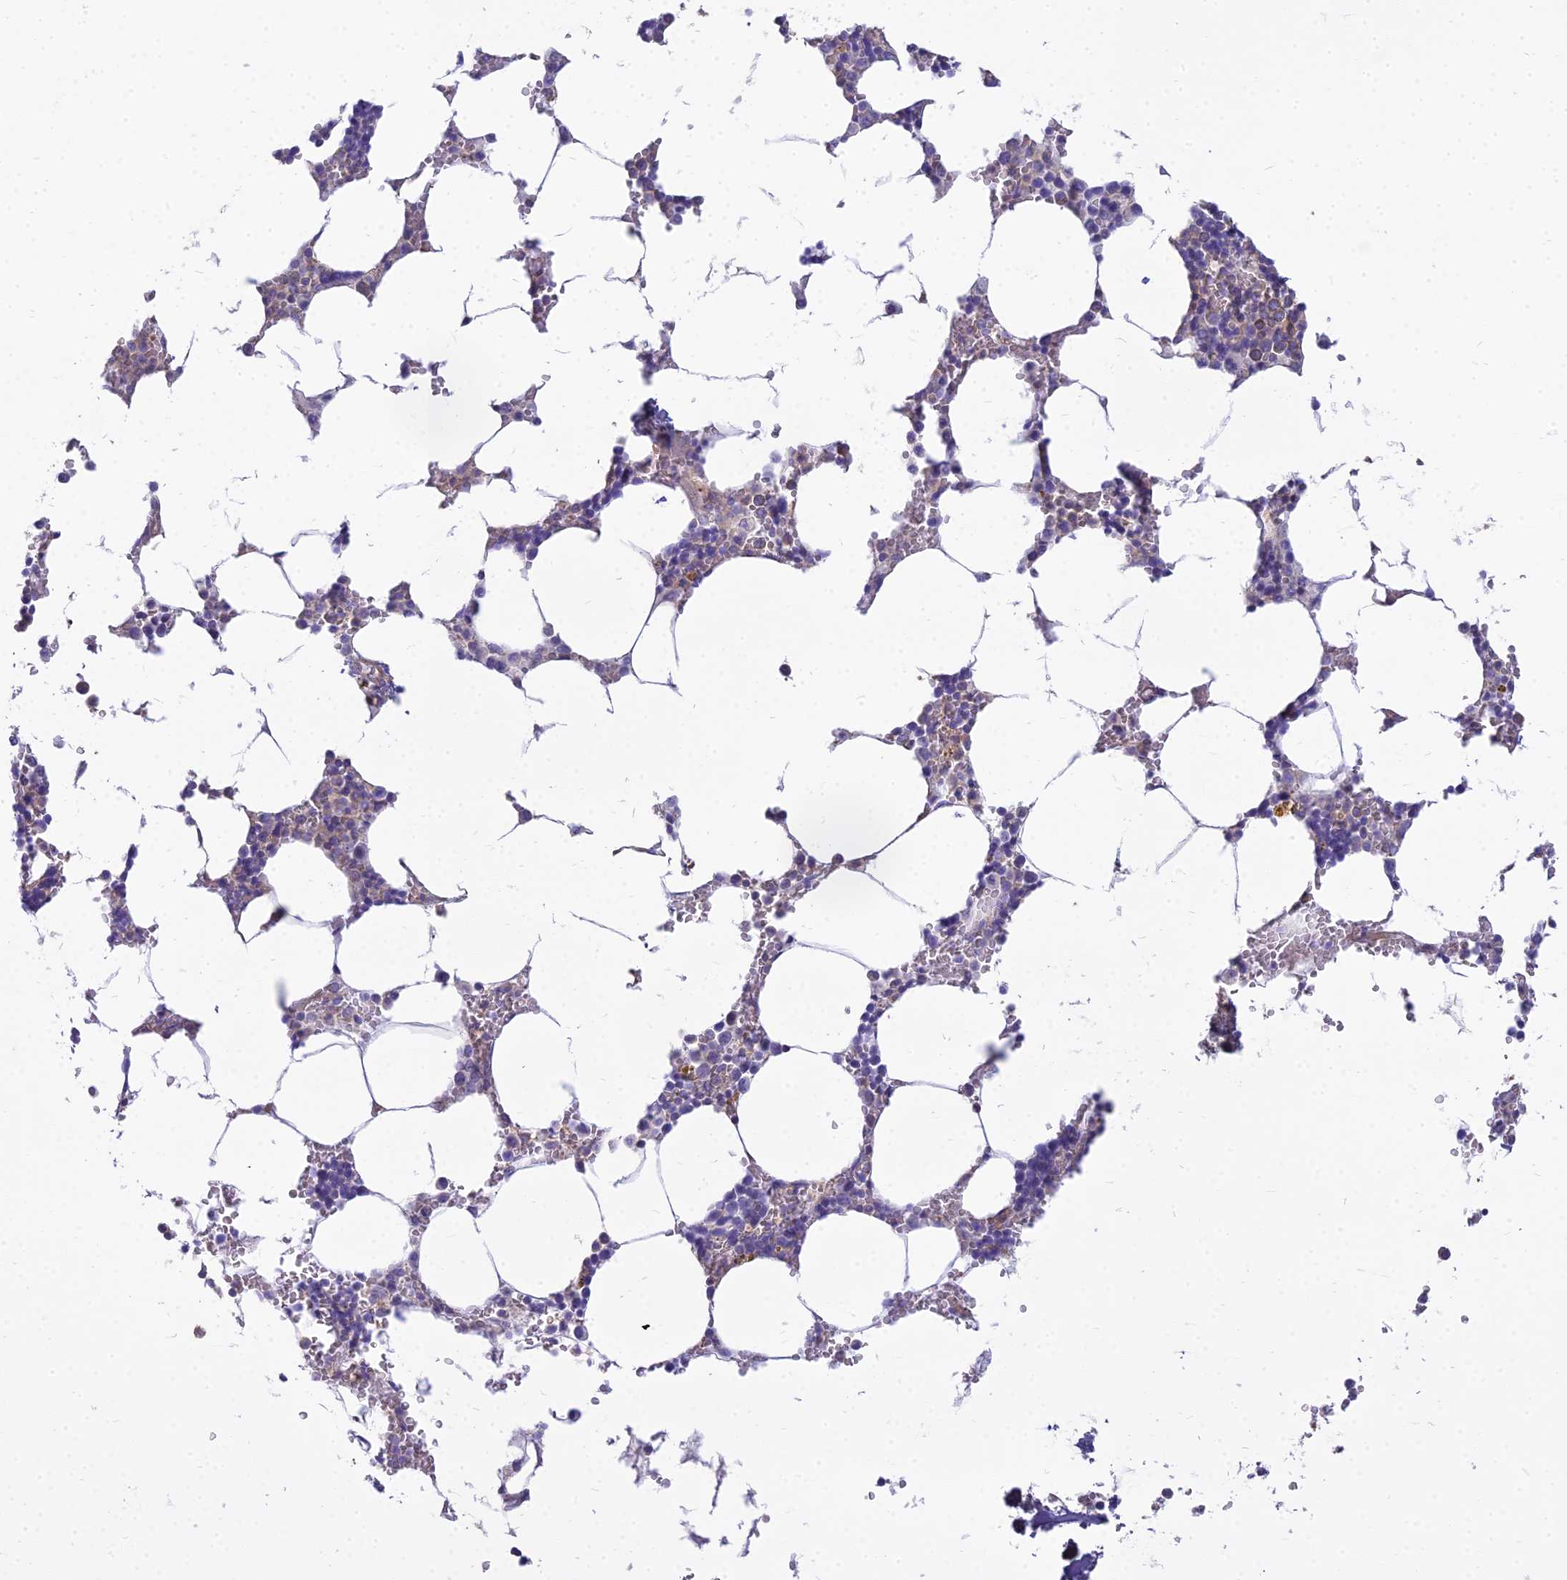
{"staining": {"intensity": "negative", "quantity": "none", "location": "none"}, "tissue": "bone marrow", "cell_type": "Hematopoietic cells", "image_type": "normal", "snomed": [{"axis": "morphology", "description": "Normal tissue, NOS"}, {"axis": "topography", "description": "Bone marrow"}], "caption": "IHC histopathology image of normal bone marrow: bone marrow stained with DAB (3,3'-diaminobenzidine) reveals no significant protein staining in hematopoietic cells. (Immunohistochemistry (ihc), brightfield microscopy, high magnification).", "gene": "SMIM24", "patient": {"sex": "male", "age": 70}}